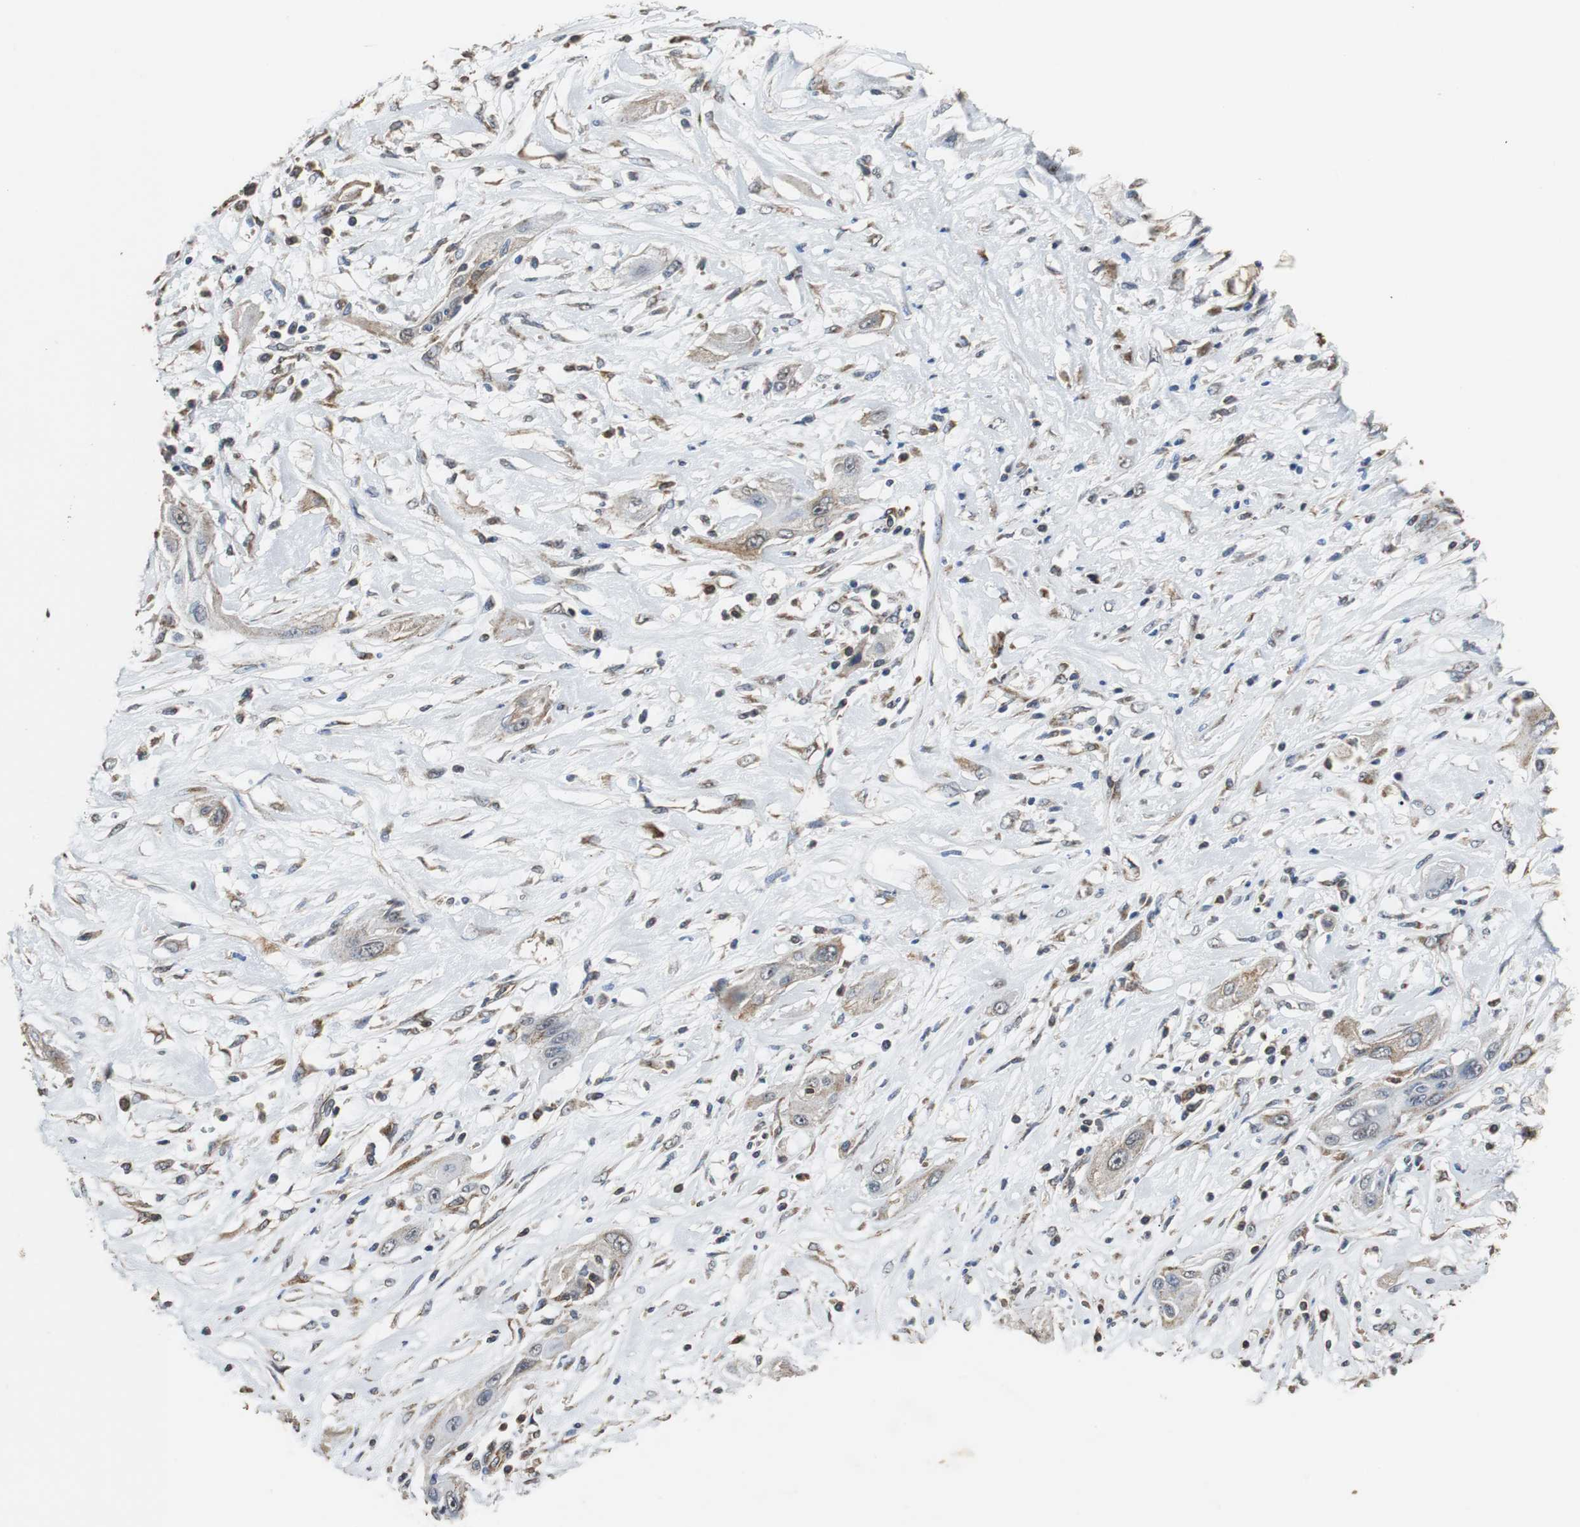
{"staining": {"intensity": "weak", "quantity": "25%-75%", "location": "cytoplasmic/membranous"}, "tissue": "lung cancer", "cell_type": "Tumor cells", "image_type": "cancer", "snomed": [{"axis": "morphology", "description": "Squamous cell carcinoma, NOS"}, {"axis": "topography", "description": "Lung"}], "caption": "DAB (3,3'-diaminobenzidine) immunohistochemical staining of lung squamous cell carcinoma demonstrates weak cytoplasmic/membranous protein expression in approximately 25%-75% of tumor cells. Nuclei are stained in blue.", "gene": "NNT", "patient": {"sex": "female", "age": 47}}